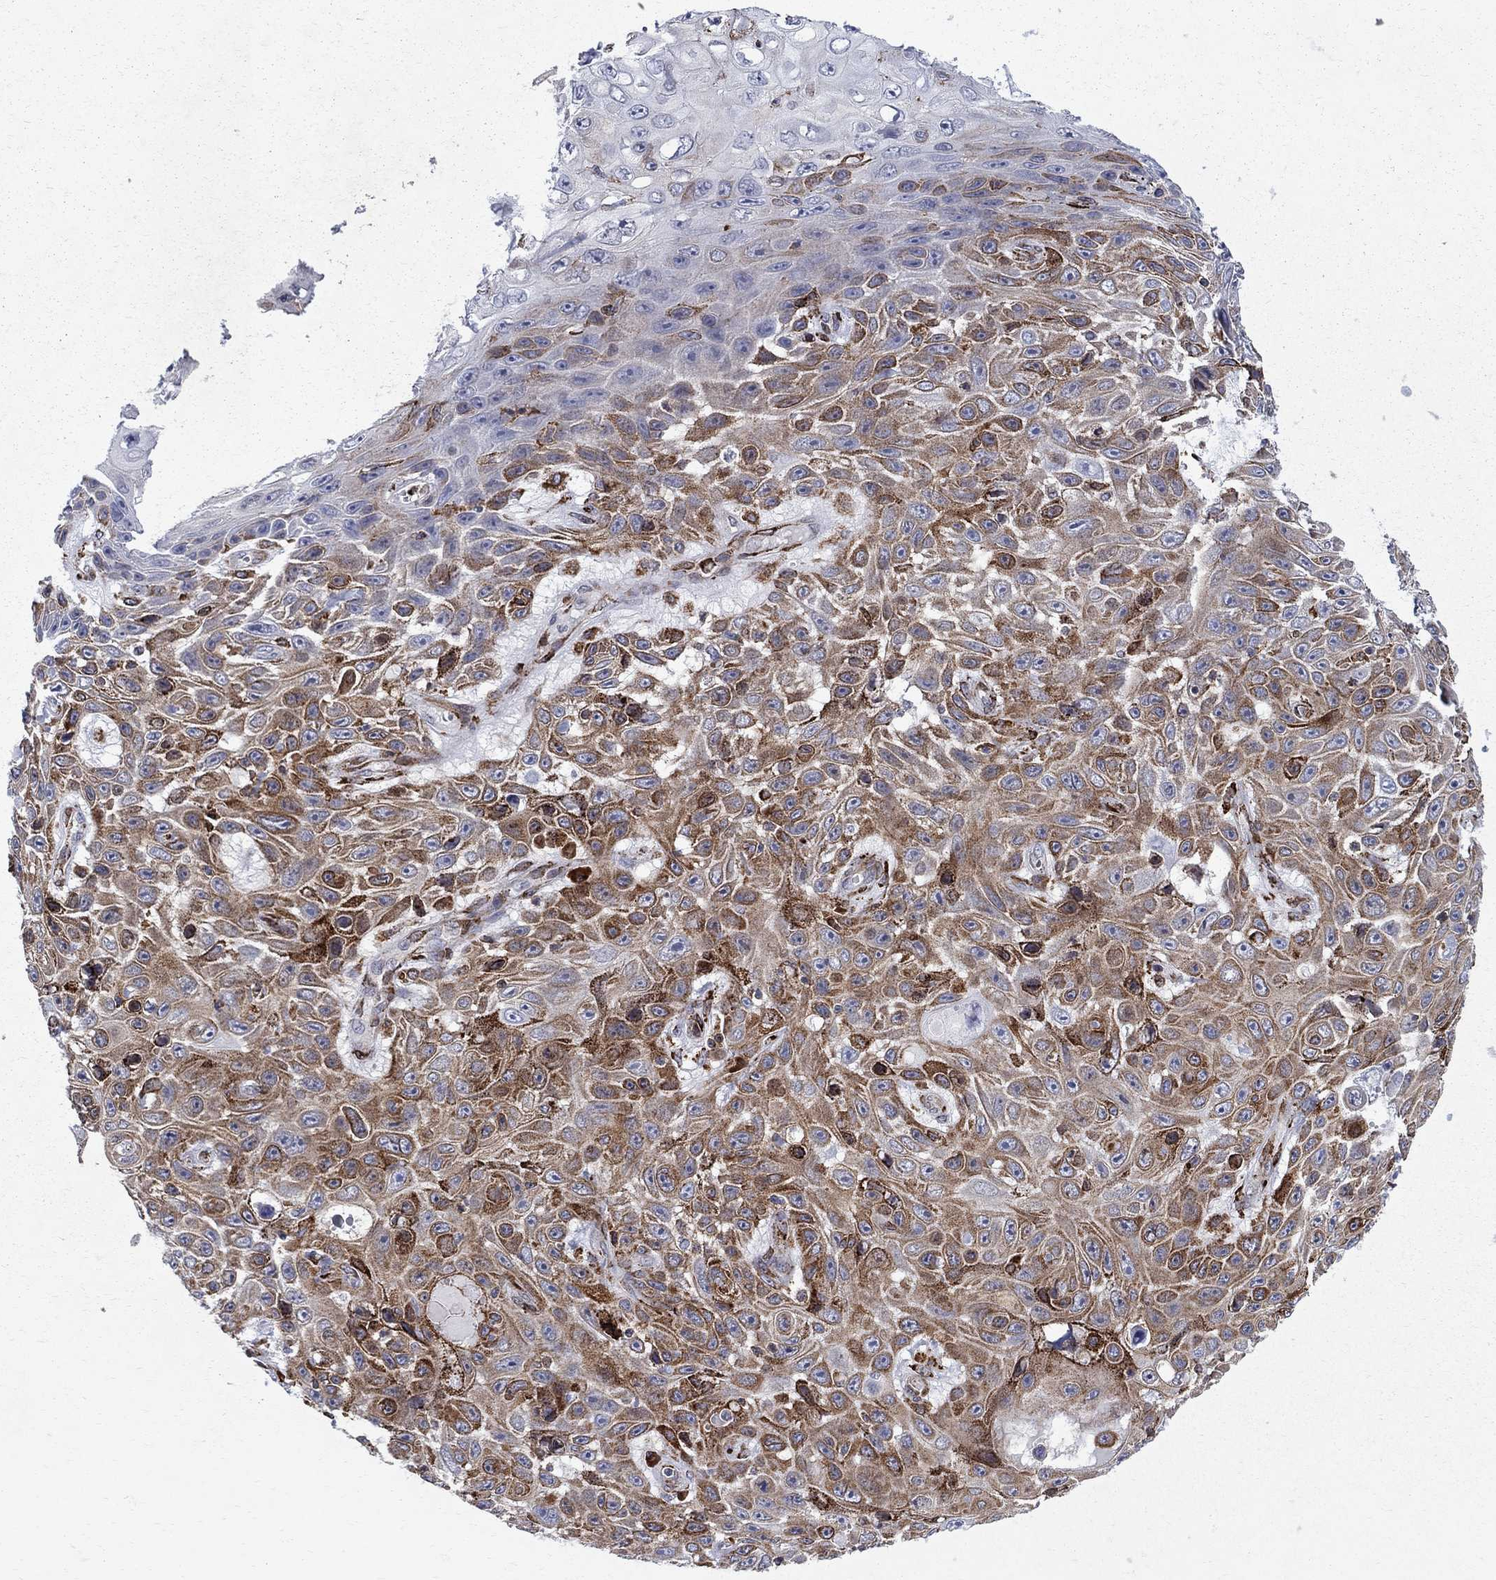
{"staining": {"intensity": "strong", "quantity": "<25%", "location": "cytoplasmic/membranous"}, "tissue": "skin cancer", "cell_type": "Tumor cells", "image_type": "cancer", "snomed": [{"axis": "morphology", "description": "Squamous cell carcinoma, NOS"}, {"axis": "topography", "description": "Skin"}], "caption": "Immunohistochemistry (DAB) staining of squamous cell carcinoma (skin) exhibits strong cytoplasmic/membranous protein positivity in approximately <25% of tumor cells.", "gene": "CAB39L", "patient": {"sex": "male", "age": 82}}